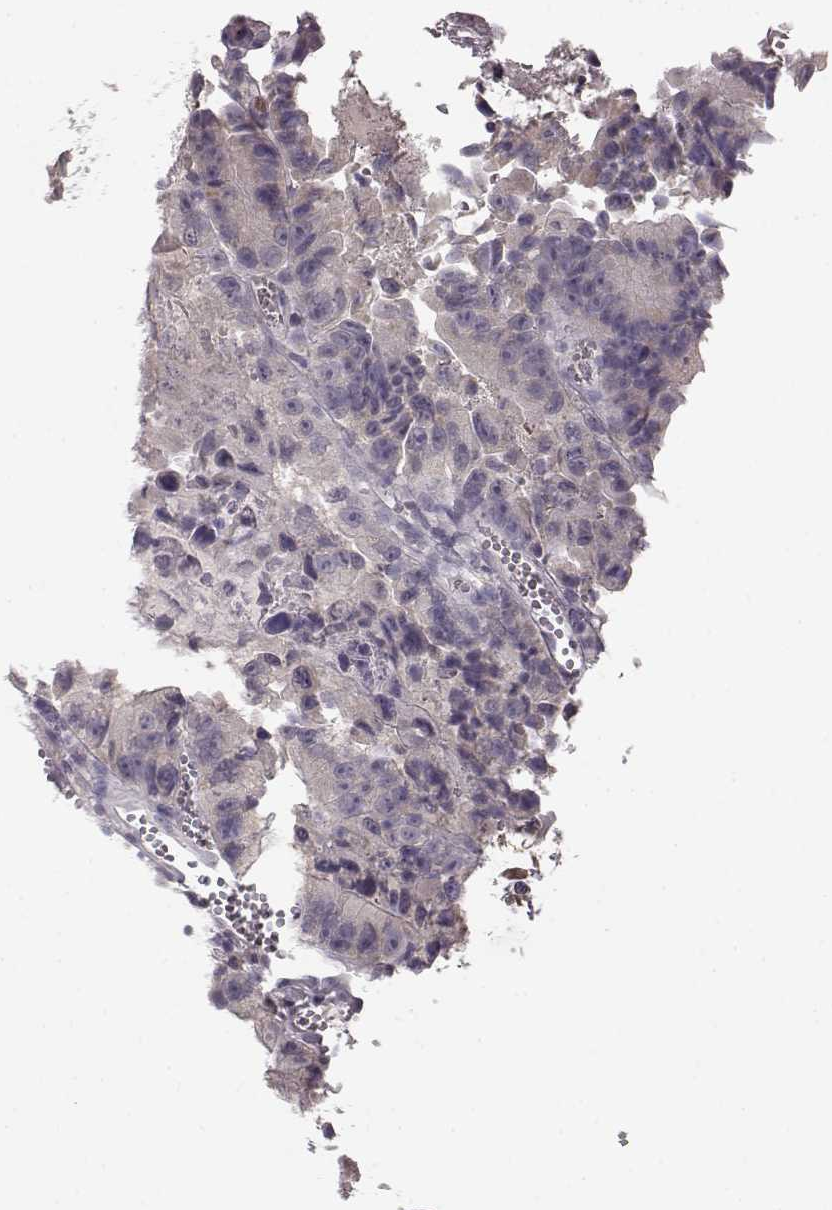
{"staining": {"intensity": "negative", "quantity": "none", "location": "none"}, "tissue": "colorectal cancer", "cell_type": "Tumor cells", "image_type": "cancer", "snomed": [{"axis": "morphology", "description": "Adenocarcinoma, NOS"}, {"axis": "topography", "description": "Colon"}], "caption": "This is an IHC image of human adenocarcinoma (colorectal). There is no staining in tumor cells.", "gene": "BFSP2", "patient": {"sex": "female", "age": 86}}